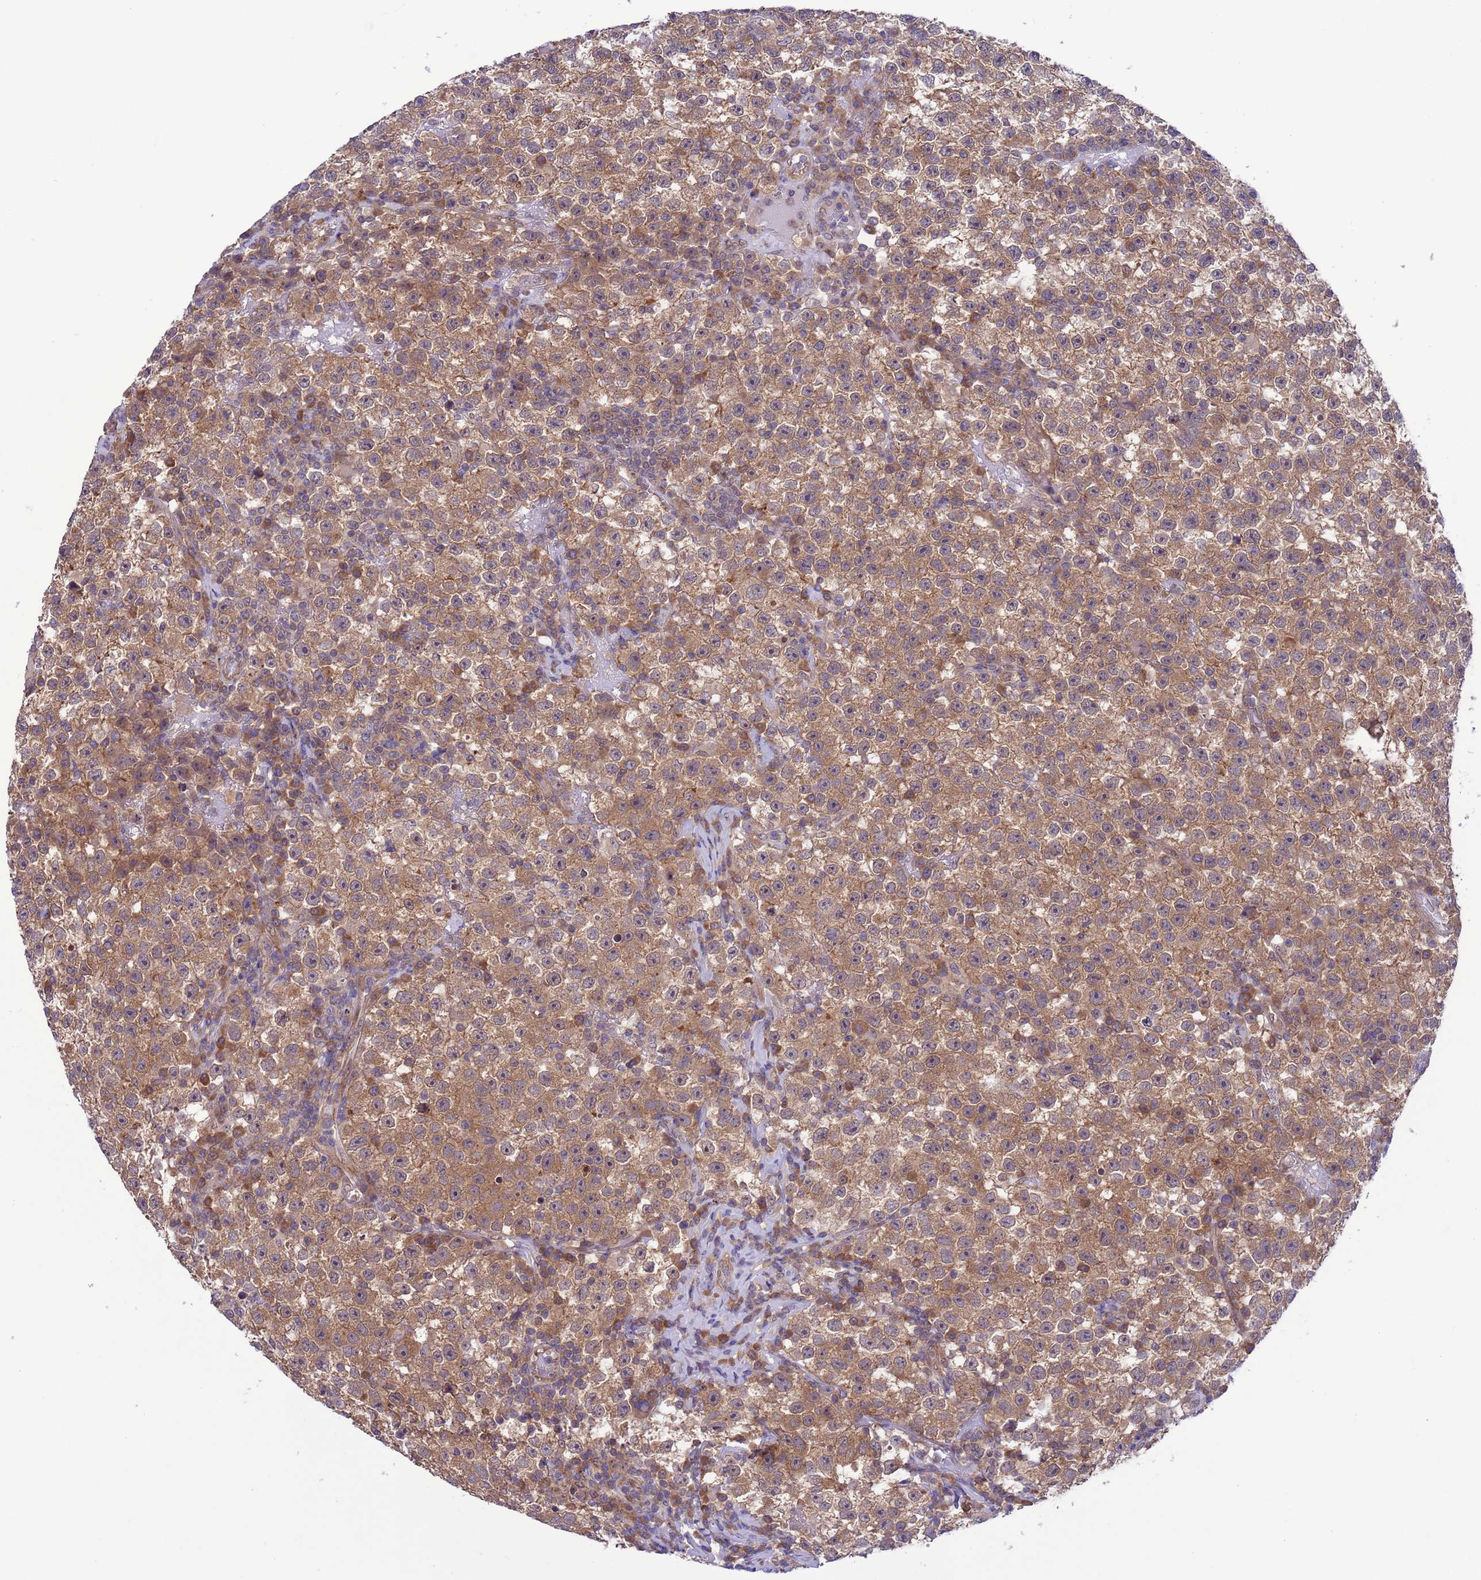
{"staining": {"intensity": "moderate", "quantity": ">75%", "location": "cytoplasmic/membranous"}, "tissue": "testis cancer", "cell_type": "Tumor cells", "image_type": "cancer", "snomed": [{"axis": "morphology", "description": "Seminoma, NOS"}, {"axis": "topography", "description": "Testis"}], "caption": "The micrograph exhibits a brown stain indicating the presence of a protein in the cytoplasmic/membranous of tumor cells in testis cancer.", "gene": "ZNF461", "patient": {"sex": "male", "age": 22}}